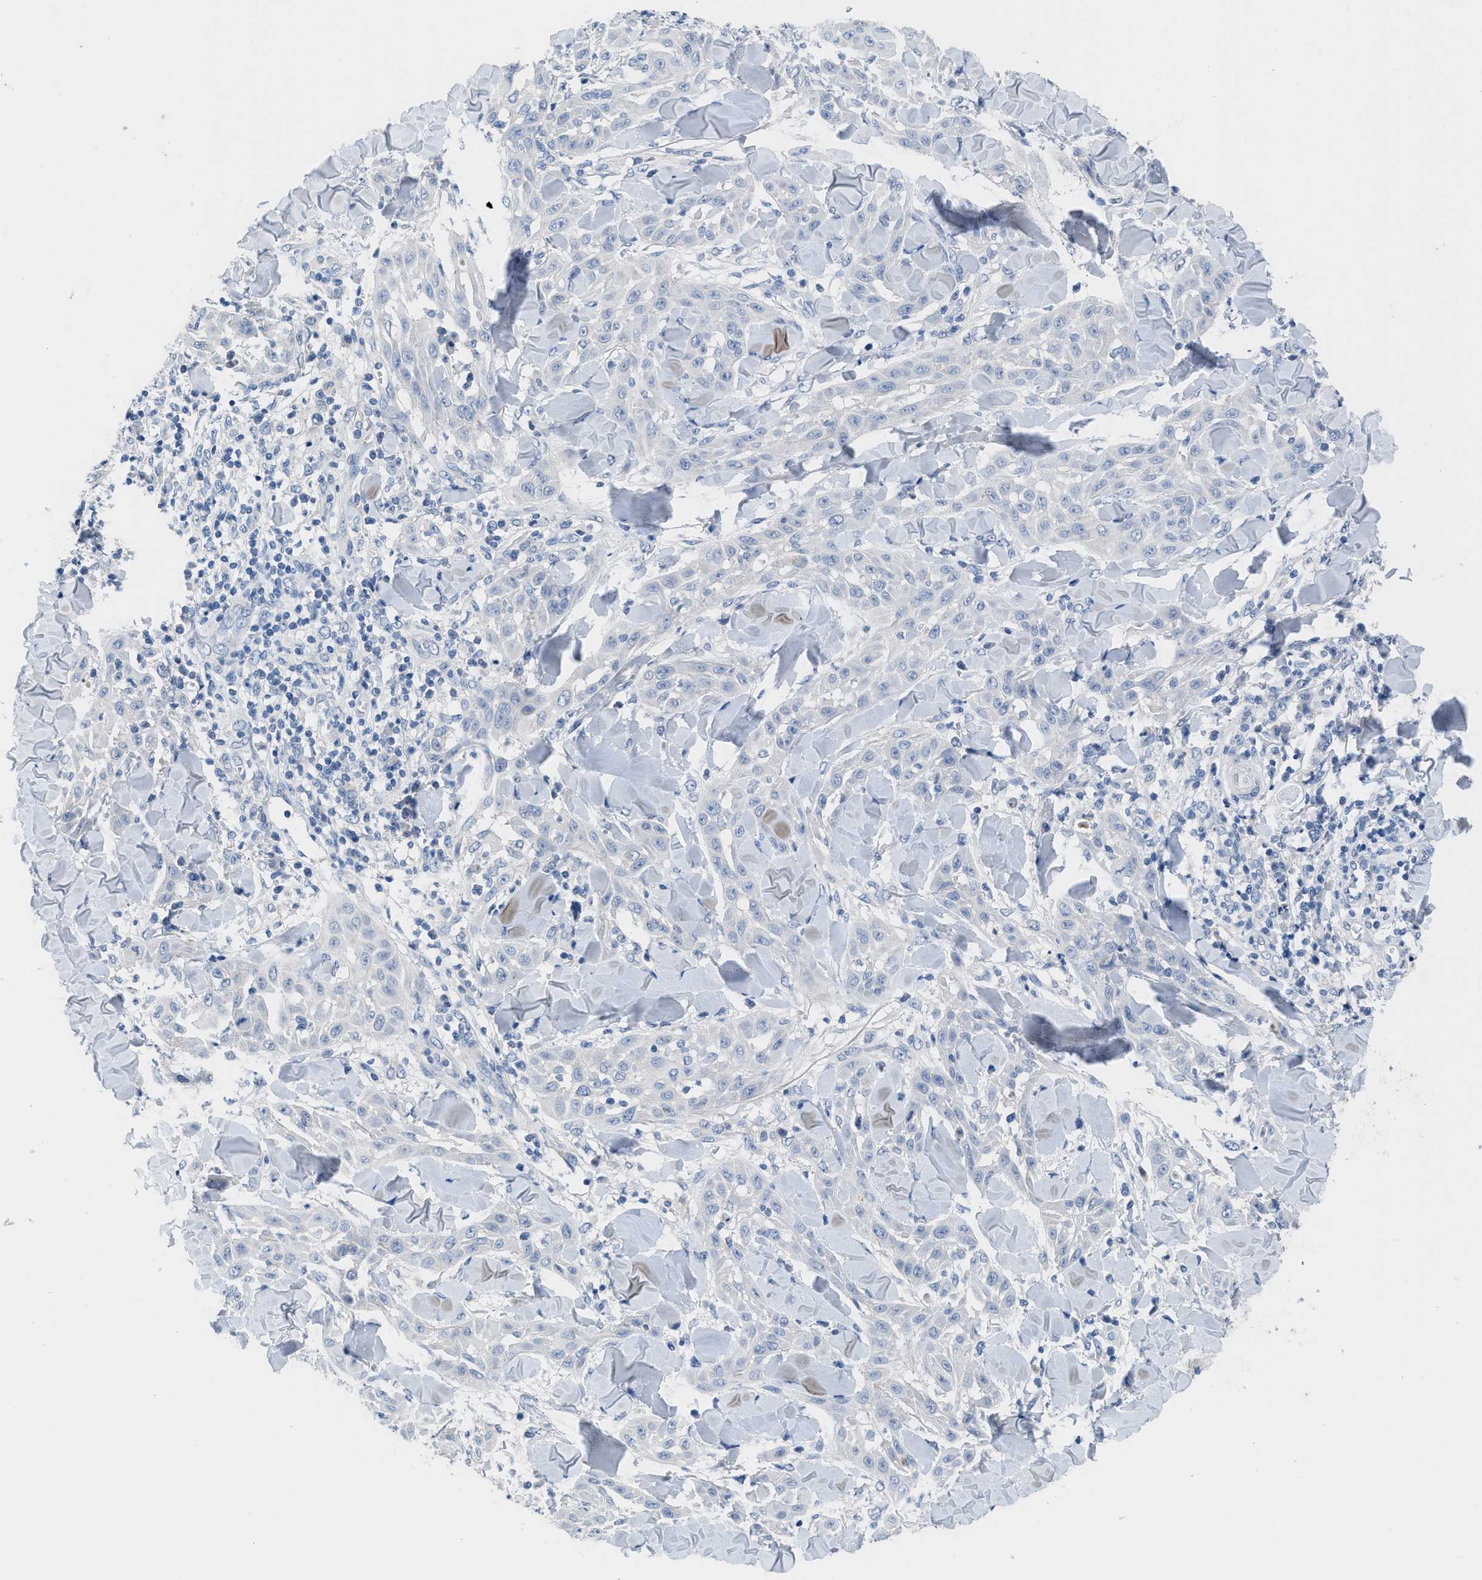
{"staining": {"intensity": "negative", "quantity": "none", "location": "none"}, "tissue": "skin cancer", "cell_type": "Tumor cells", "image_type": "cancer", "snomed": [{"axis": "morphology", "description": "Squamous cell carcinoma, NOS"}, {"axis": "topography", "description": "Skin"}], "caption": "This is a micrograph of immunohistochemistry (IHC) staining of skin squamous cell carcinoma, which shows no positivity in tumor cells.", "gene": "HPX", "patient": {"sex": "male", "age": 24}}